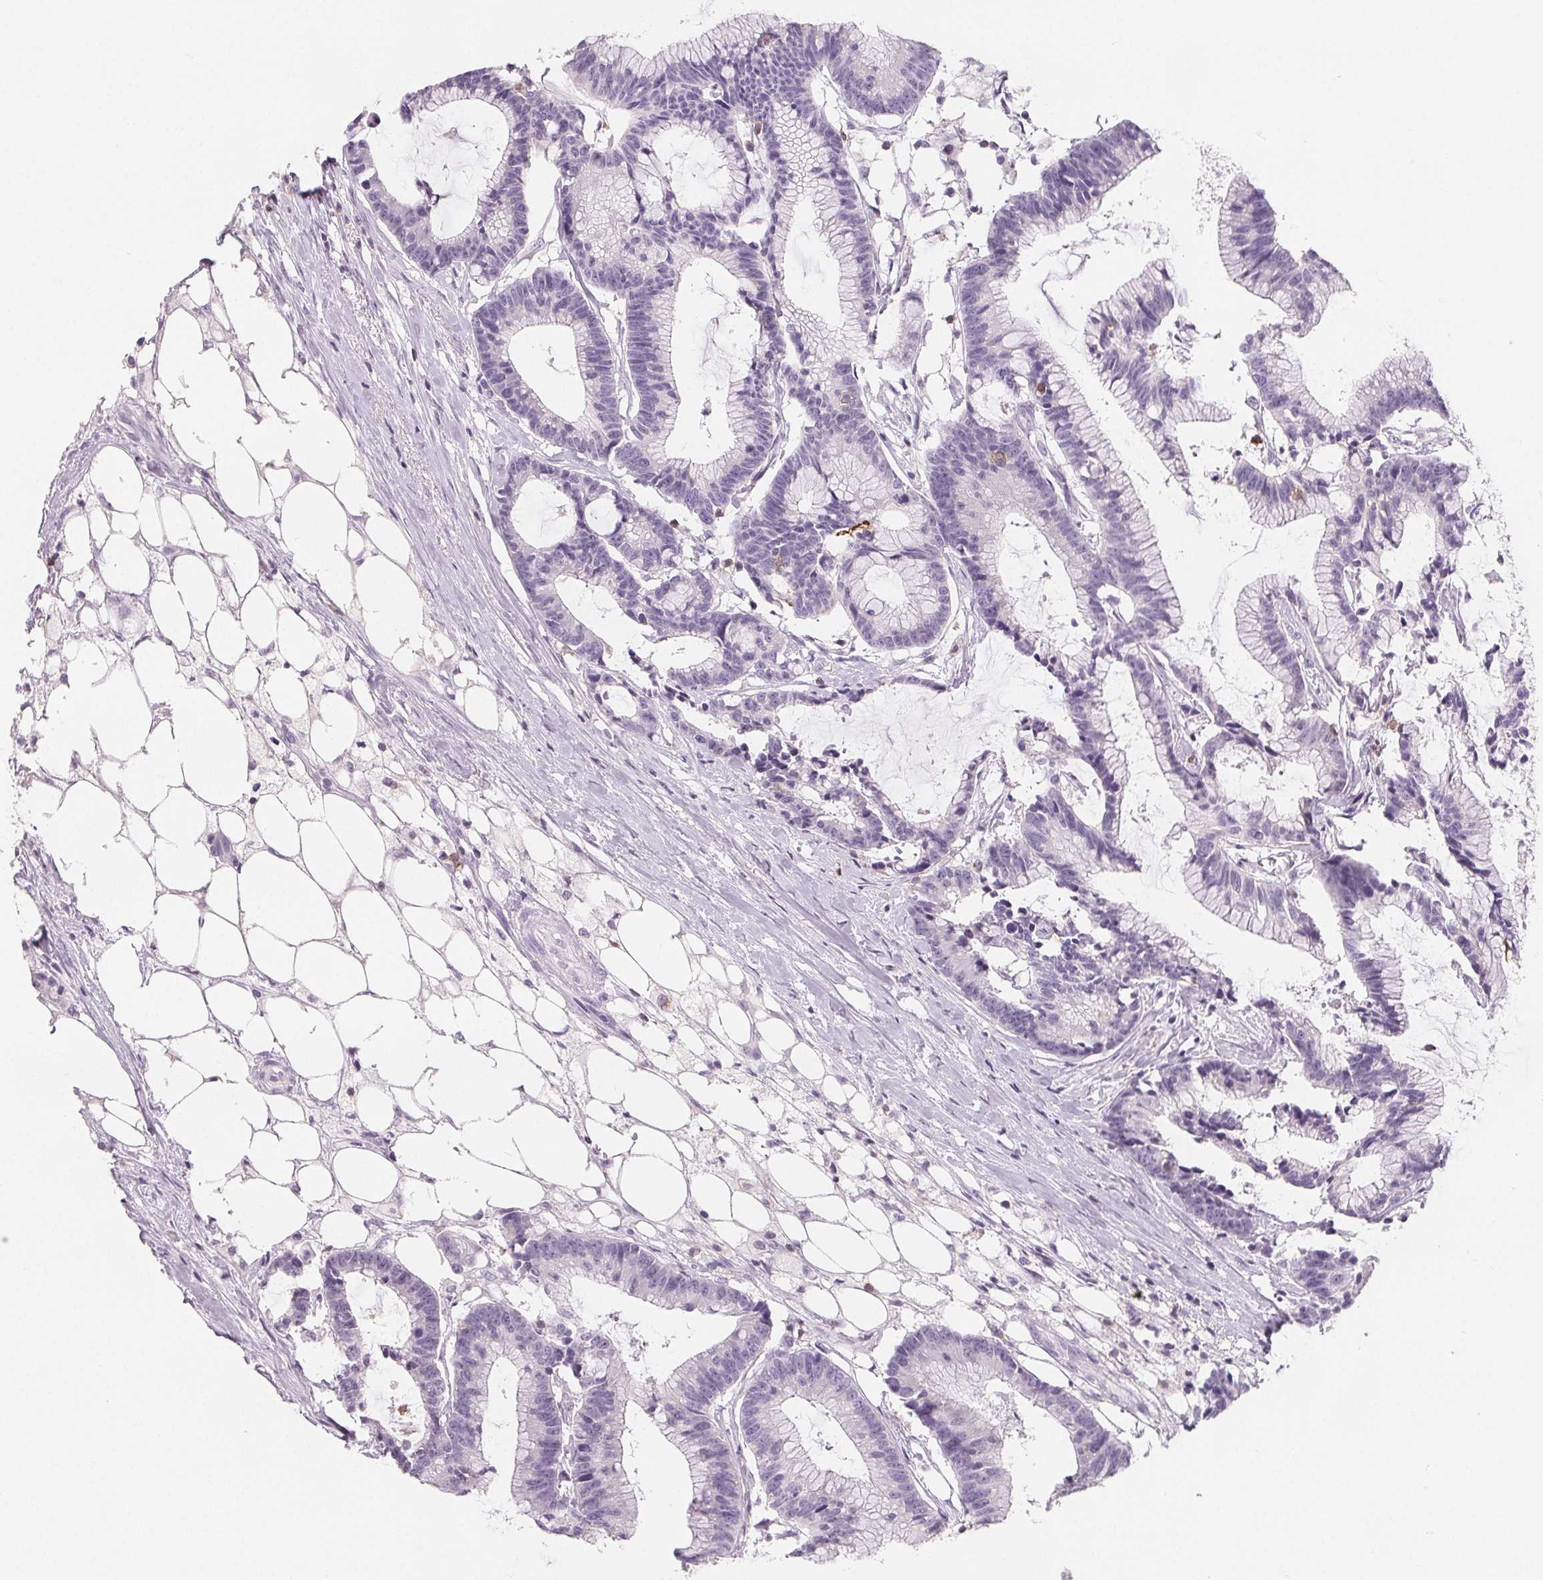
{"staining": {"intensity": "negative", "quantity": "none", "location": "none"}, "tissue": "colorectal cancer", "cell_type": "Tumor cells", "image_type": "cancer", "snomed": [{"axis": "morphology", "description": "Adenocarcinoma, NOS"}, {"axis": "topography", "description": "Colon"}], "caption": "A photomicrograph of colorectal adenocarcinoma stained for a protein demonstrates no brown staining in tumor cells.", "gene": "CD69", "patient": {"sex": "female", "age": 78}}